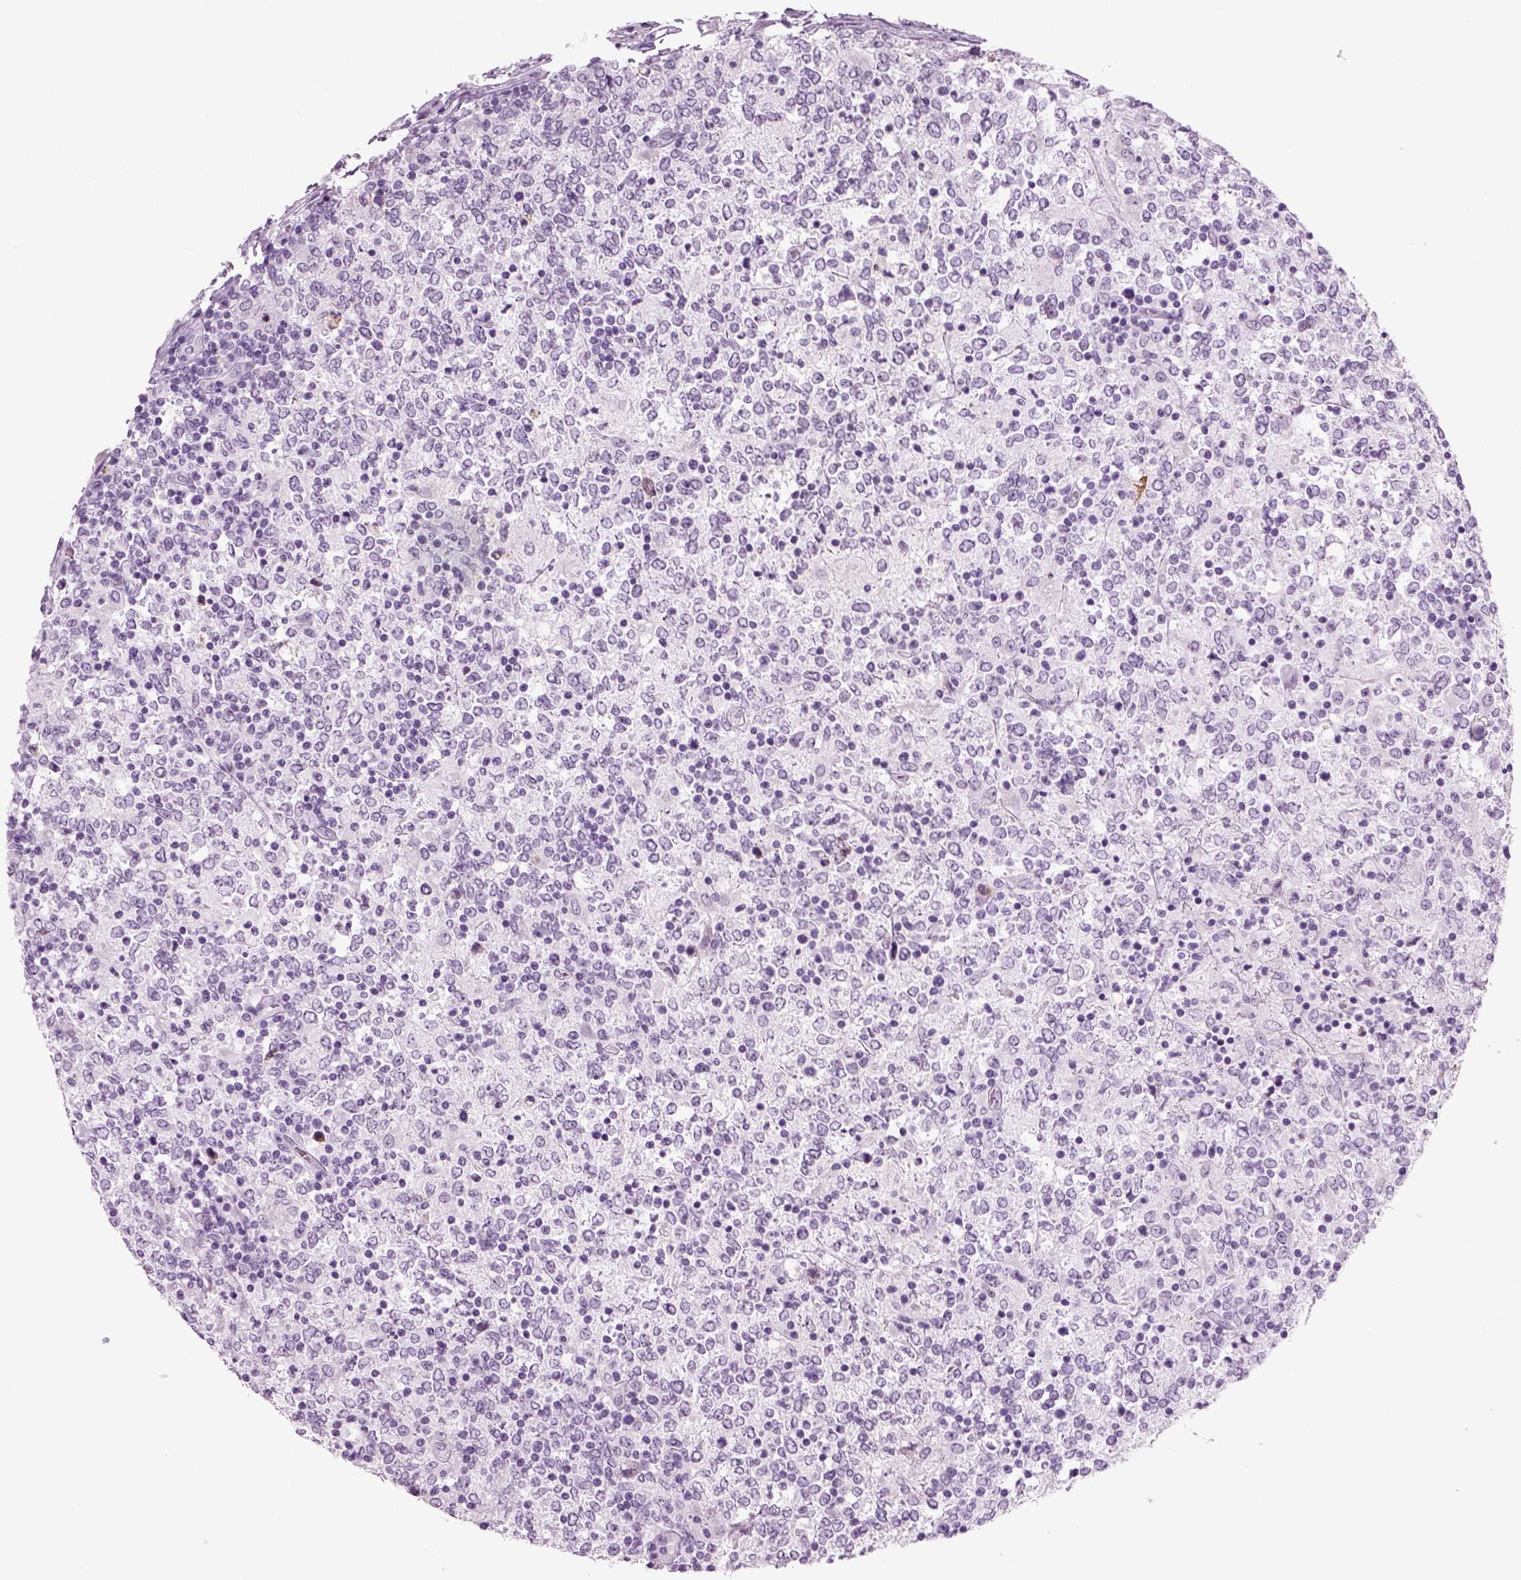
{"staining": {"intensity": "negative", "quantity": "none", "location": "none"}, "tissue": "lymphoma", "cell_type": "Tumor cells", "image_type": "cancer", "snomed": [{"axis": "morphology", "description": "Malignant lymphoma, non-Hodgkin's type, High grade"}, {"axis": "topography", "description": "Lymph node"}], "caption": "Immunohistochemical staining of human lymphoma displays no significant staining in tumor cells.", "gene": "PRLH", "patient": {"sex": "female", "age": 84}}